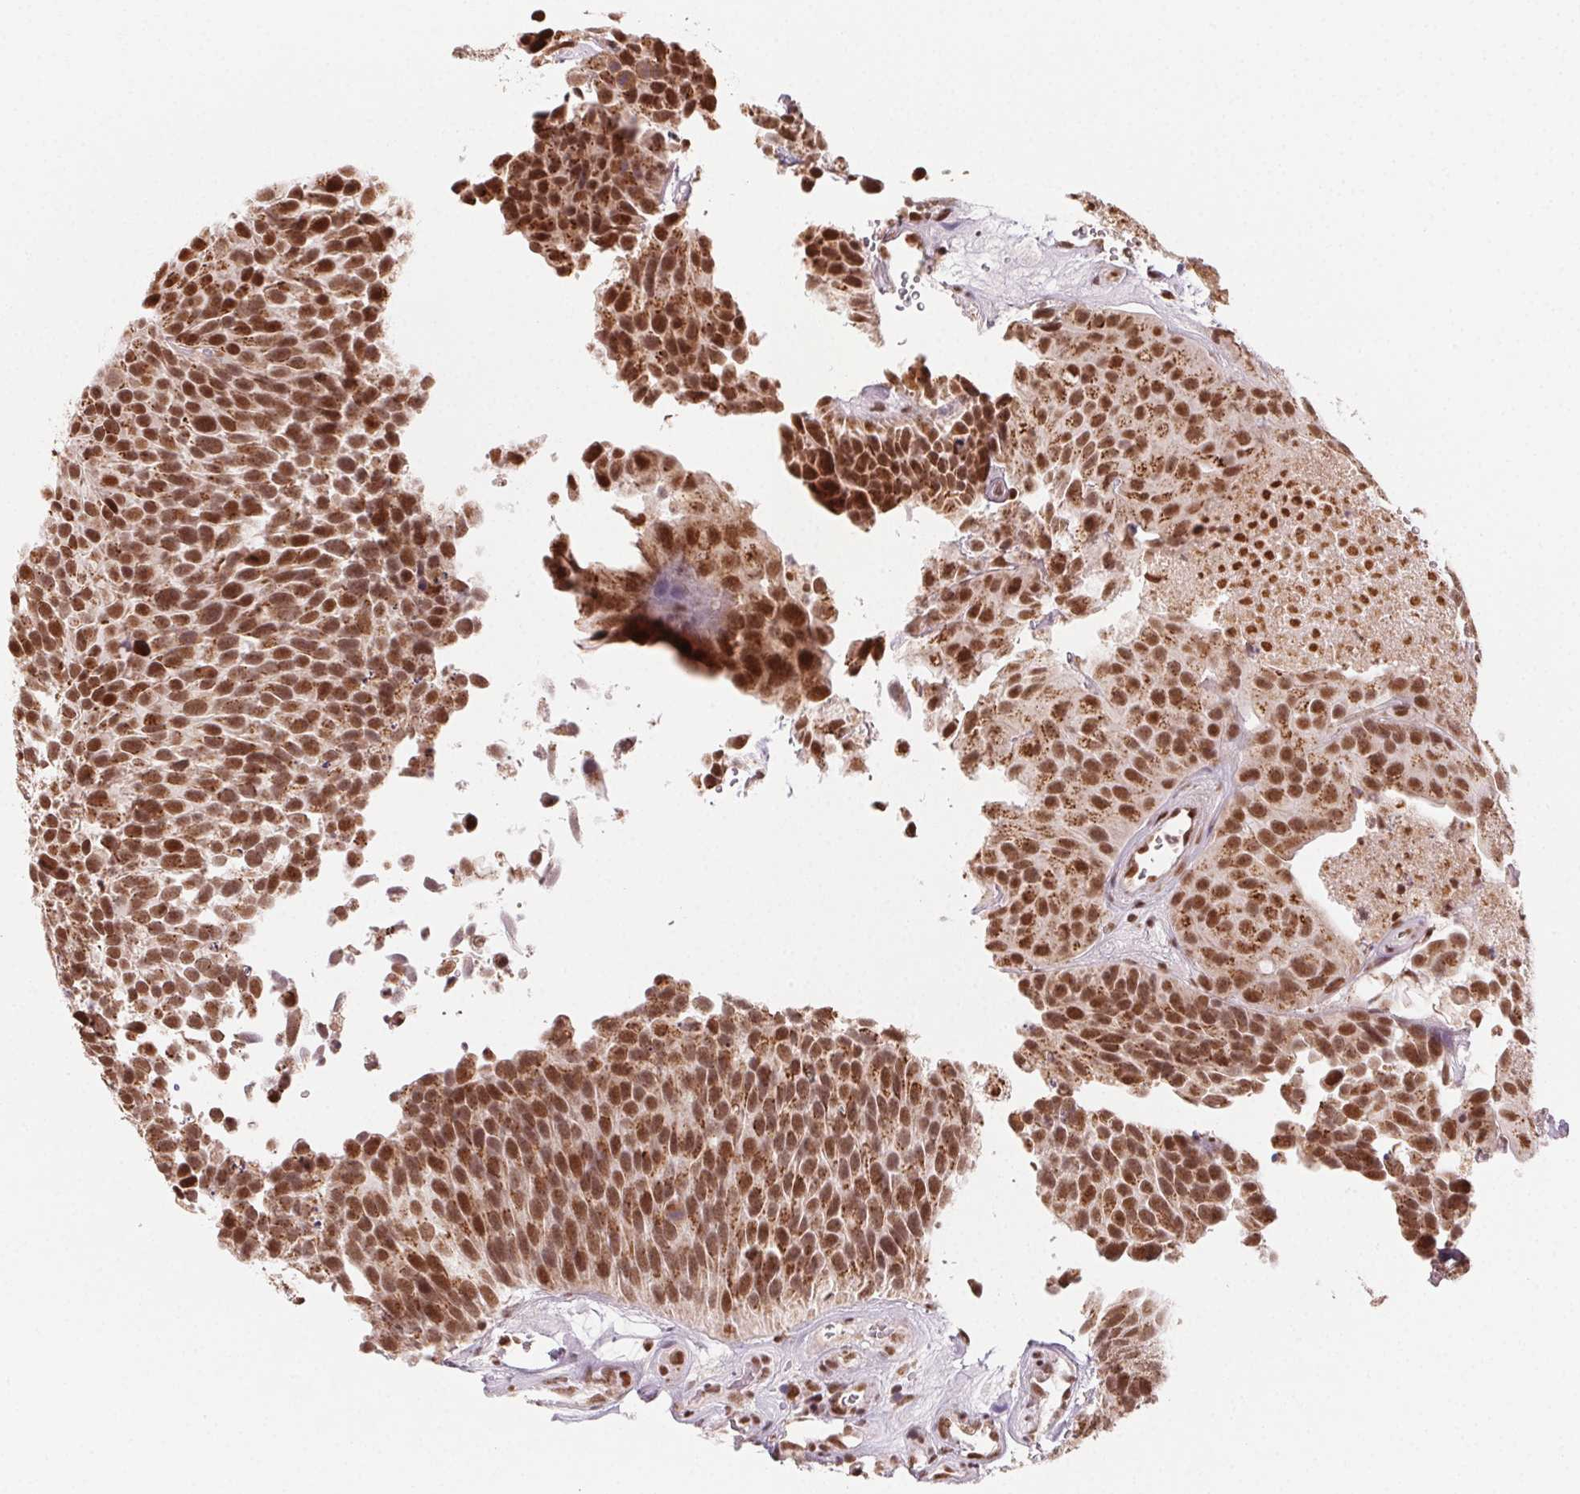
{"staining": {"intensity": "strong", "quantity": ">75%", "location": "cytoplasmic/membranous,nuclear"}, "tissue": "urothelial cancer", "cell_type": "Tumor cells", "image_type": "cancer", "snomed": [{"axis": "morphology", "description": "Urothelial carcinoma, Low grade"}, {"axis": "topography", "description": "Urinary bladder"}], "caption": "DAB immunohistochemical staining of human urothelial carcinoma (low-grade) exhibits strong cytoplasmic/membranous and nuclear protein expression in approximately >75% of tumor cells. (DAB IHC with brightfield microscopy, high magnification).", "gene": "TOPORS", "patient": {"sex": "male", "age": 76}}